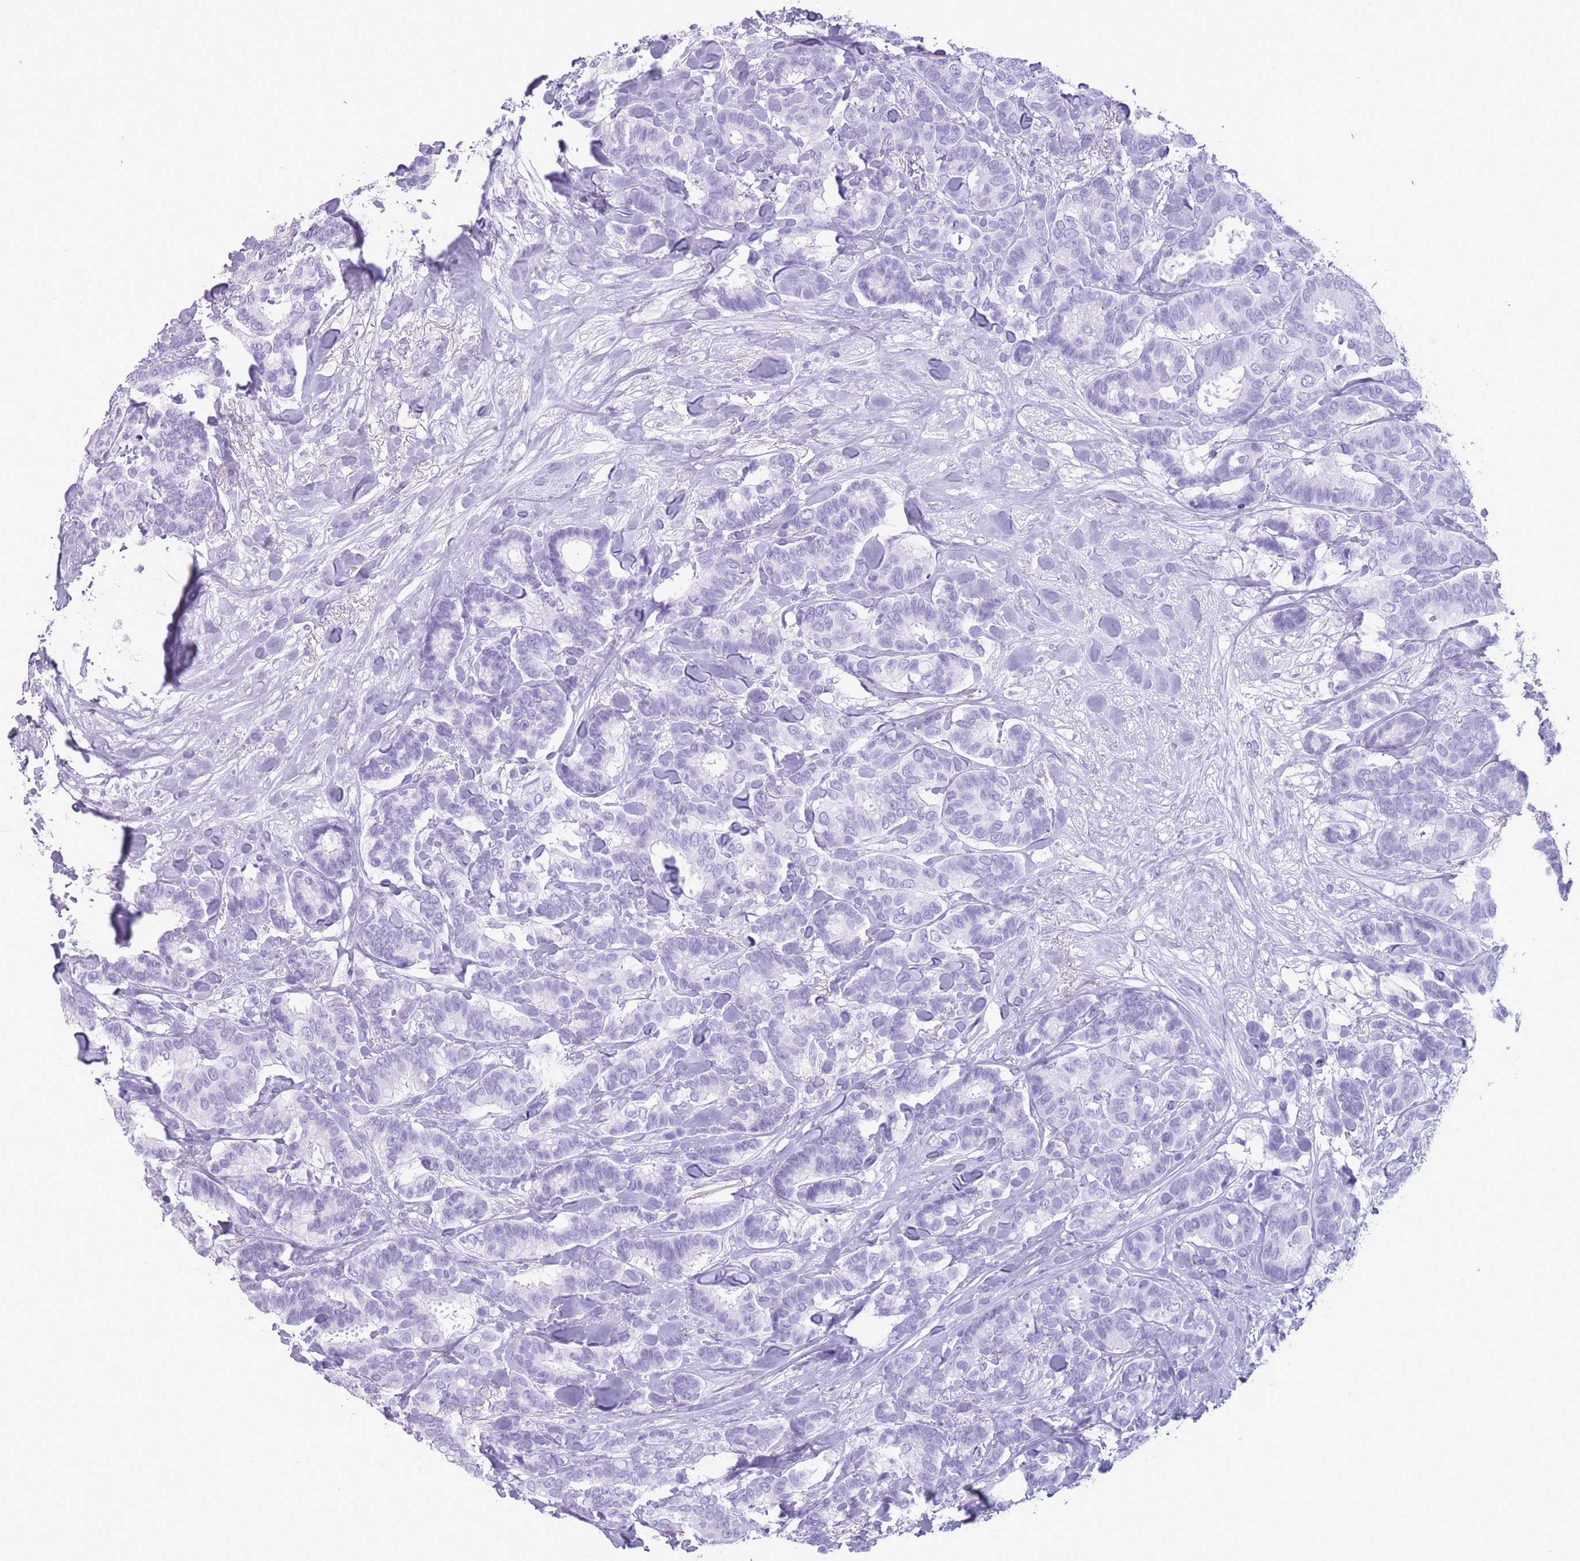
{"staining": {"intensity": "negative", "quantity": "none", "location": "none"}, "tissue": "breast cancer", "cell_type": "Tumor cells", "image_type": "cancer", "snomed": [{"axis": "morphology", "description": "Normal tissue, NOS"}, {"axis": "morphology", "description": "Duct carcinoma"}, {"axis": "topography", "description": "Breast"}], "caption": "Immunohistochemistry image of neoplastic tissue: breast cancer (invasive ductal carcinoma) stained with DAB shows no significant protein staining in tumor cells.", "gene": "OR4F21", "patient": {"sex": "female", "age": 87}}